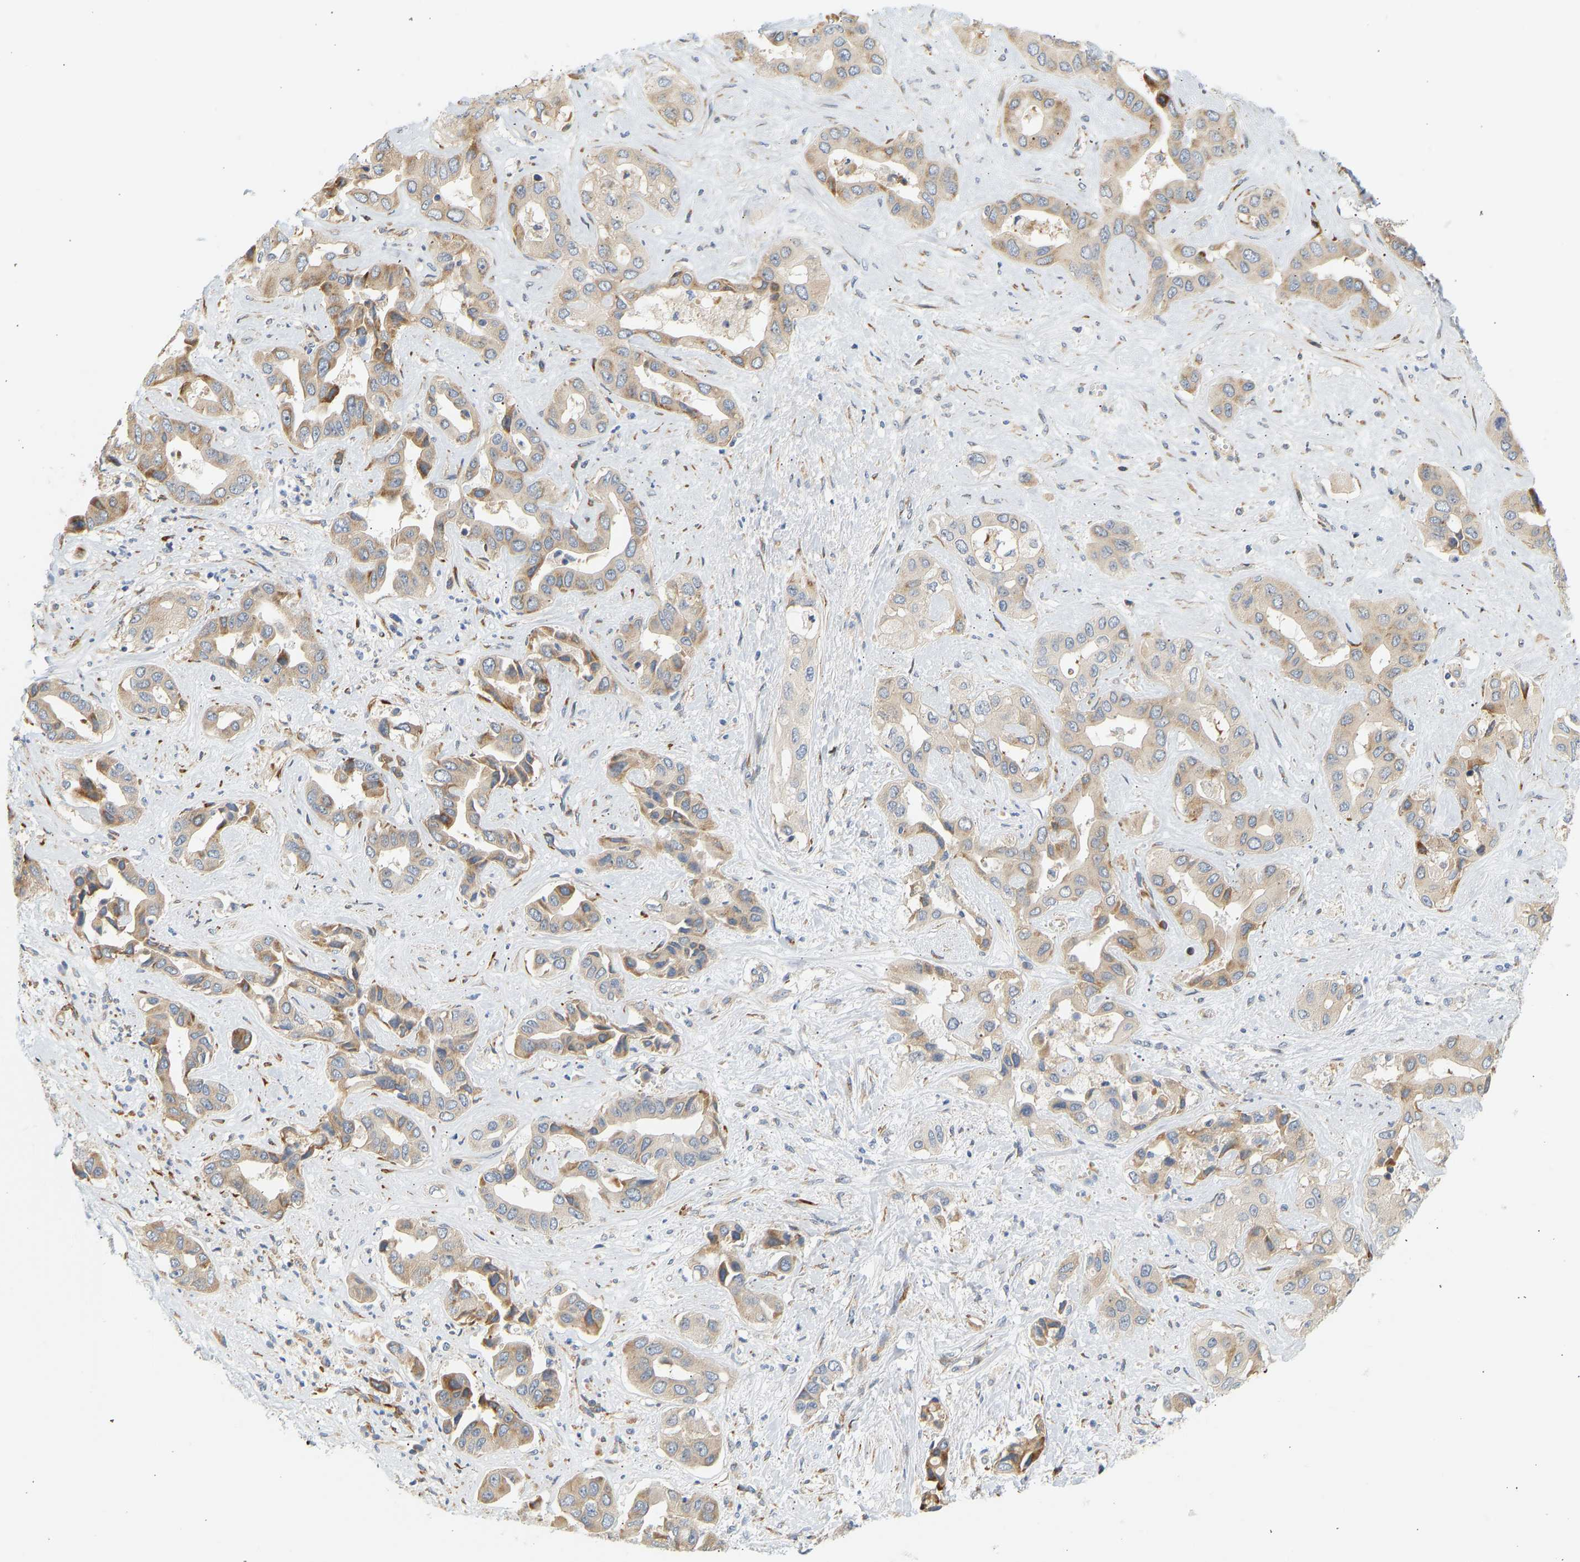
{"staining": {"intensity": "moderate", "quantity": "25%-75%", "location": "cytoplasmic/membranous"}, "tissue": "liver cancer", "cell_type": "Tumor cells", "image_type": "cancer", "snomed": [{"axis": "morphology", "description": "Cholangiocarcinoma"}, {"axis": "topography", "description": "Liver"}], "caption": "Liver cancer stained with a brown dye reveals moderate cytoplasmic/membranous positive expression in about 25%-75% of tumor cells.", "gene": "RPS14", "patient": {"sex": "female", "age": 52}}